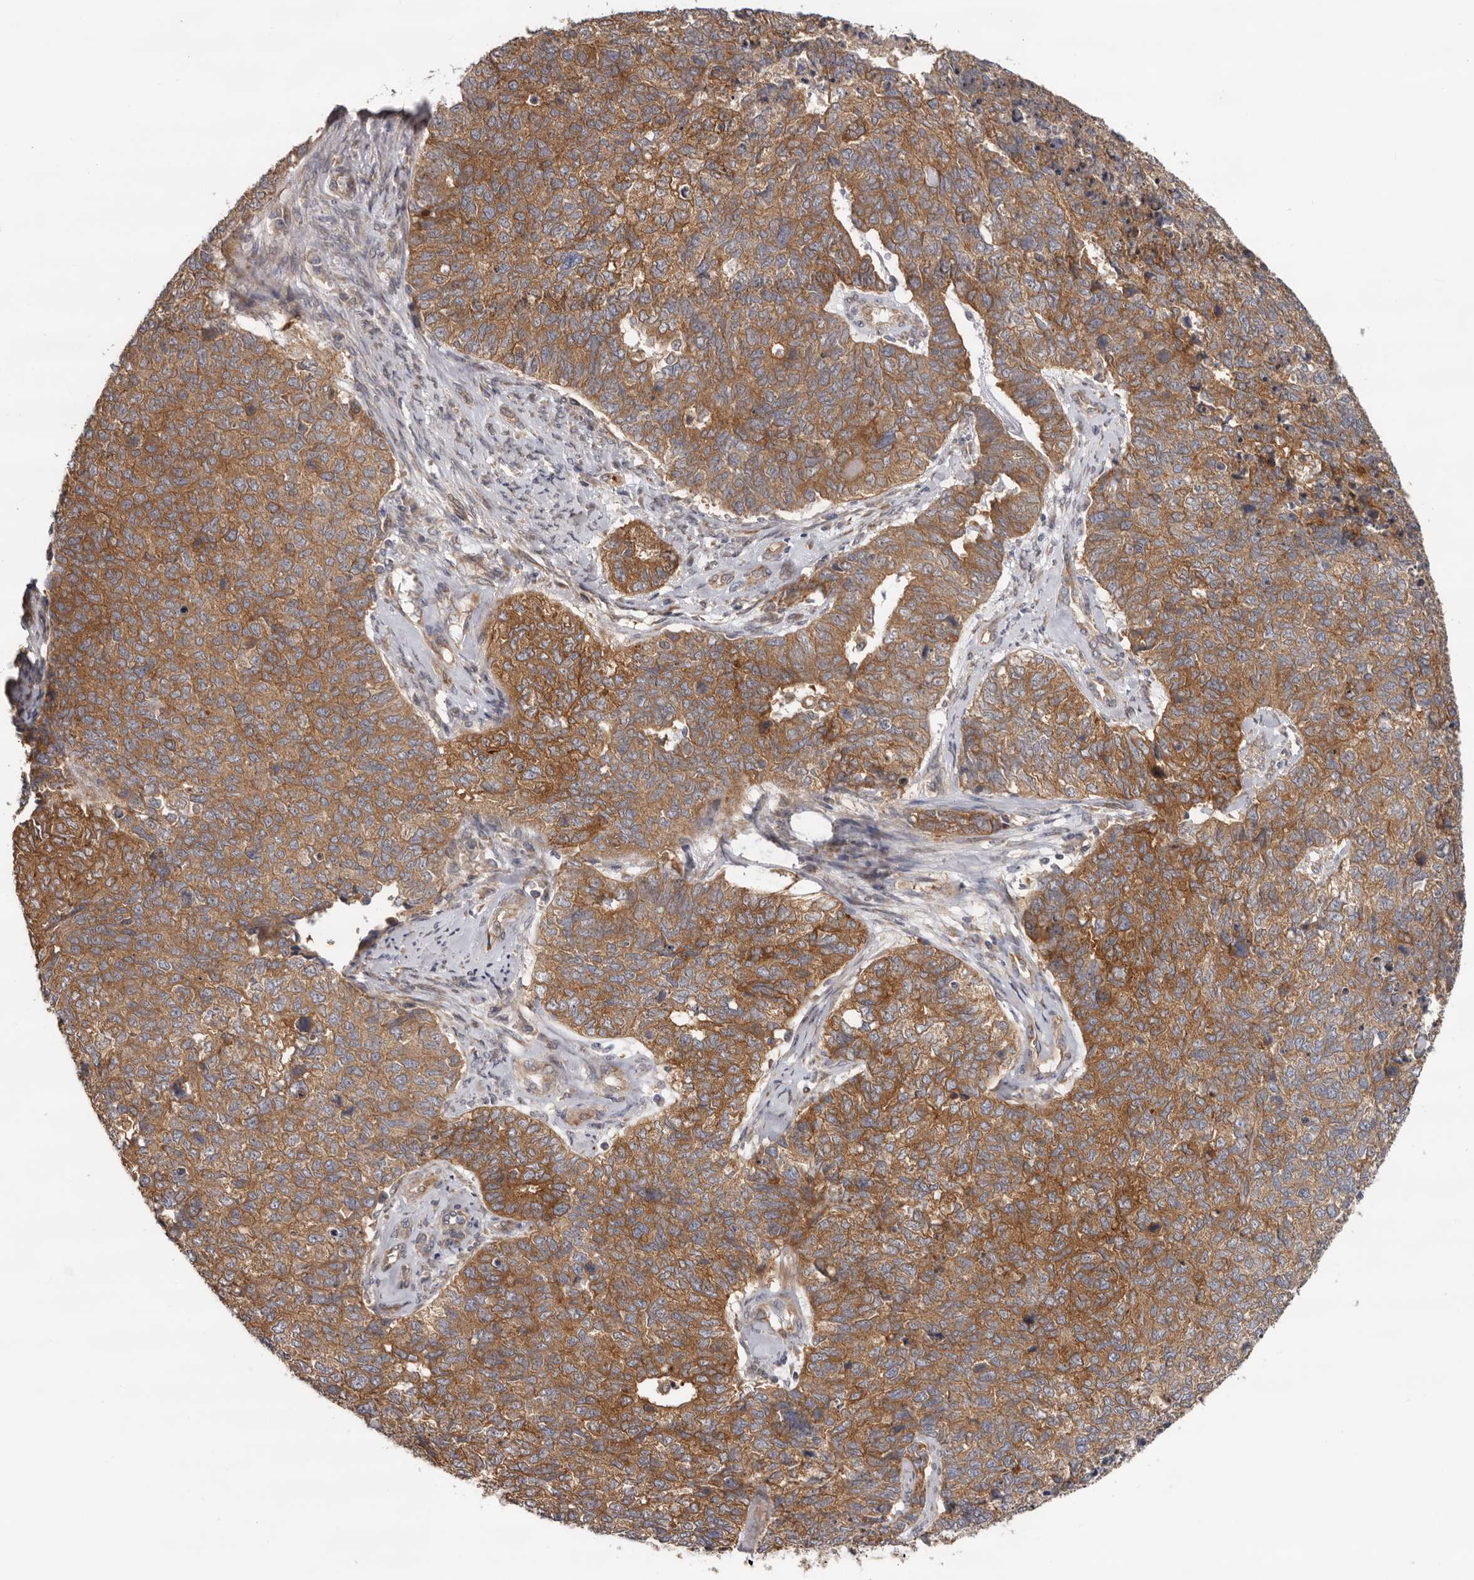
{"staining": {"intensity": "moderate", "quantity": ">75%", "location": "cytoplasmic/membranous"}, "tissue": "cervical cancer", "cell_type": "Tumor cells", "image_type": "cancer", "snomed": [{"axis": "morphology", "description": "Squamous cell carcinoma, NOS"}, {"axis": "topography", "description": "Cervix"}], "caption": "The image shows a brown stain indicating the presence of a protein in the cytoplasmic/membranous of tumor cells in cervical cancer (squamous cell carcinoma).", "gene": "HINT3", "patient": {"sex": "female", "age": 63}}